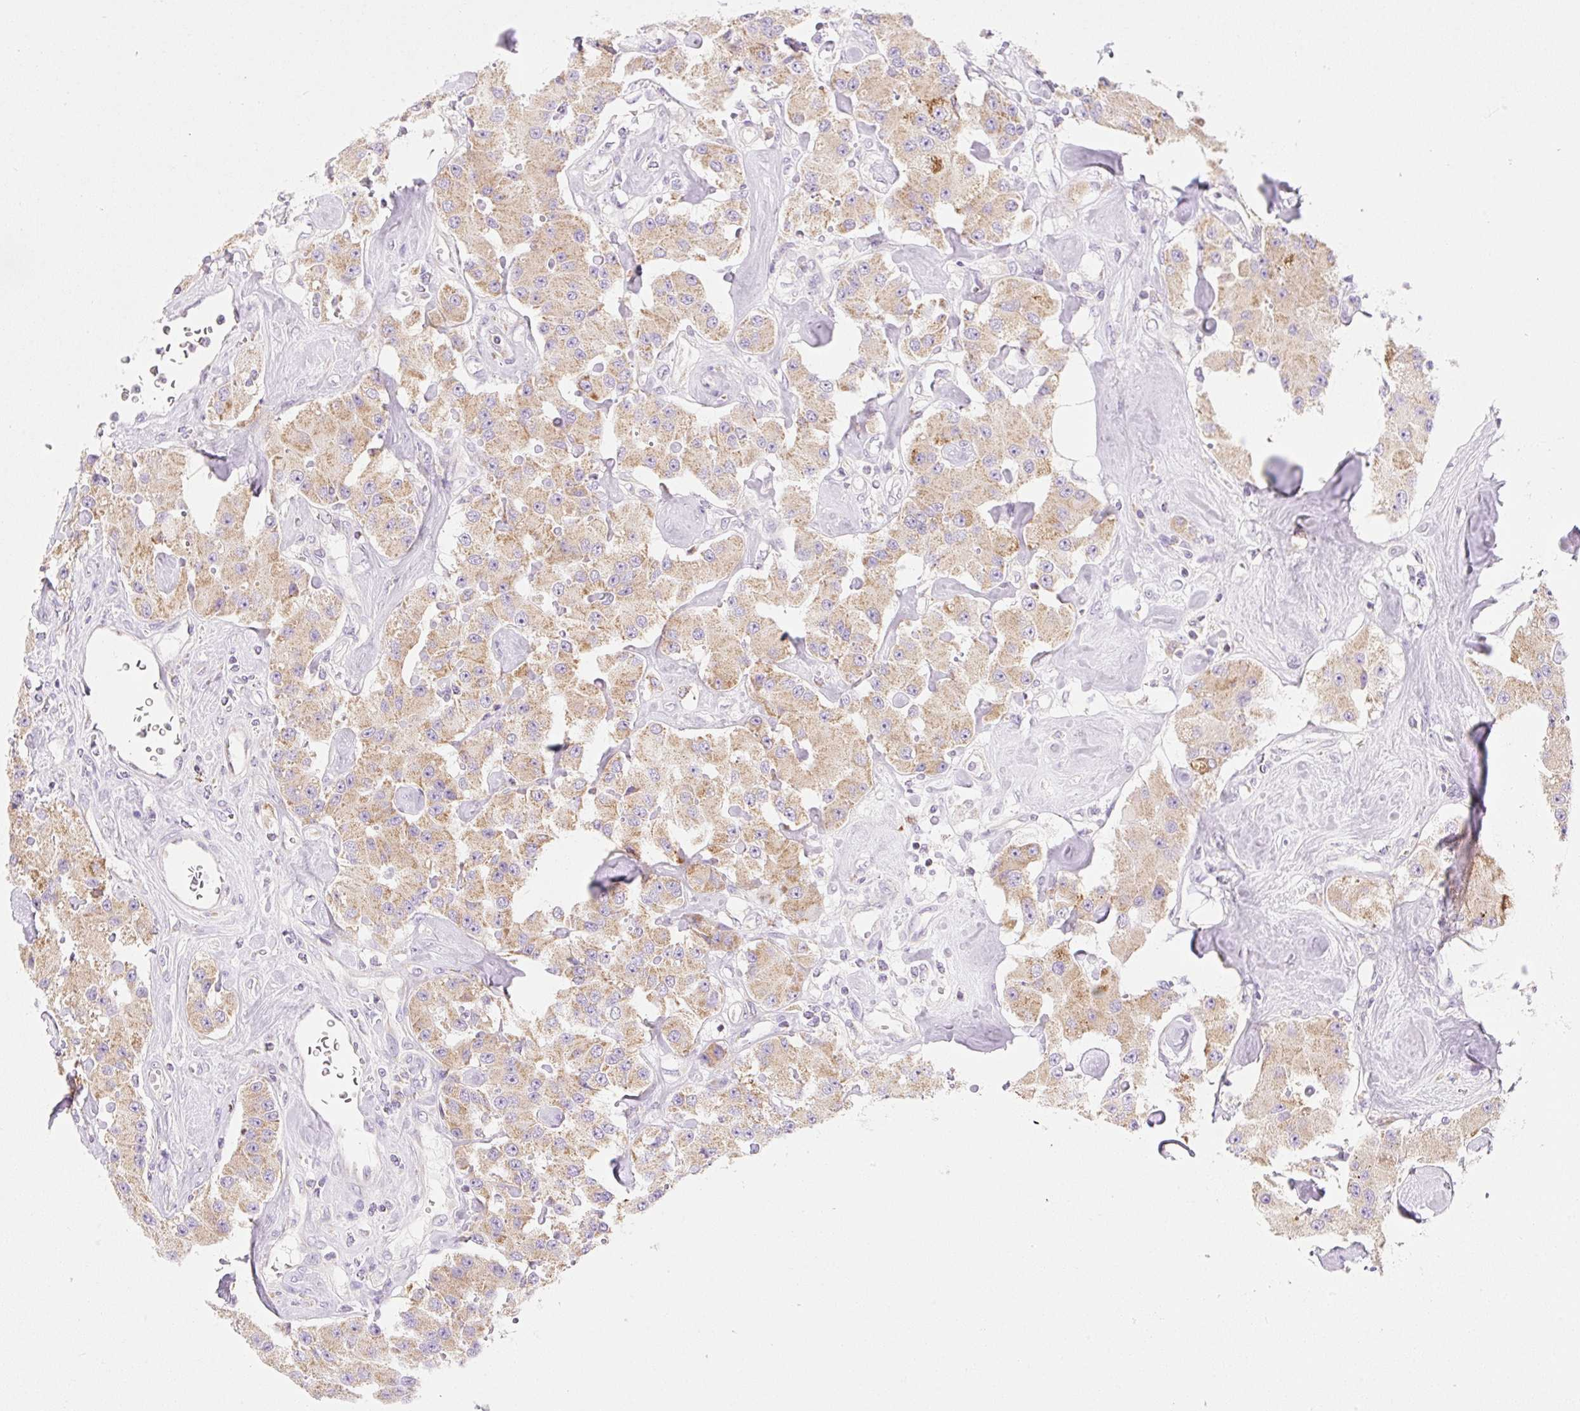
{"staining": {"intensity": "moderate", "quantity": ">75%", "location": "cytoplasmic/membranous"}, "tissue": "carcinoid", "cell_type": "Tumor cells", "image_type": "cancer", "snomed": [{"axis": "morphology", "description": "Carcinoid, malignant, NOS"}, {"axis": "topography", "description": "Pancreas"}], "caption": "Protein expression analysis of human carcinoid (malignant) reveals moderate cytoplasmic/membranous expression in approximately >75% of tumor cells.", "gene": "FOCAD", "patient": {"sex": "male", "age": 41}}